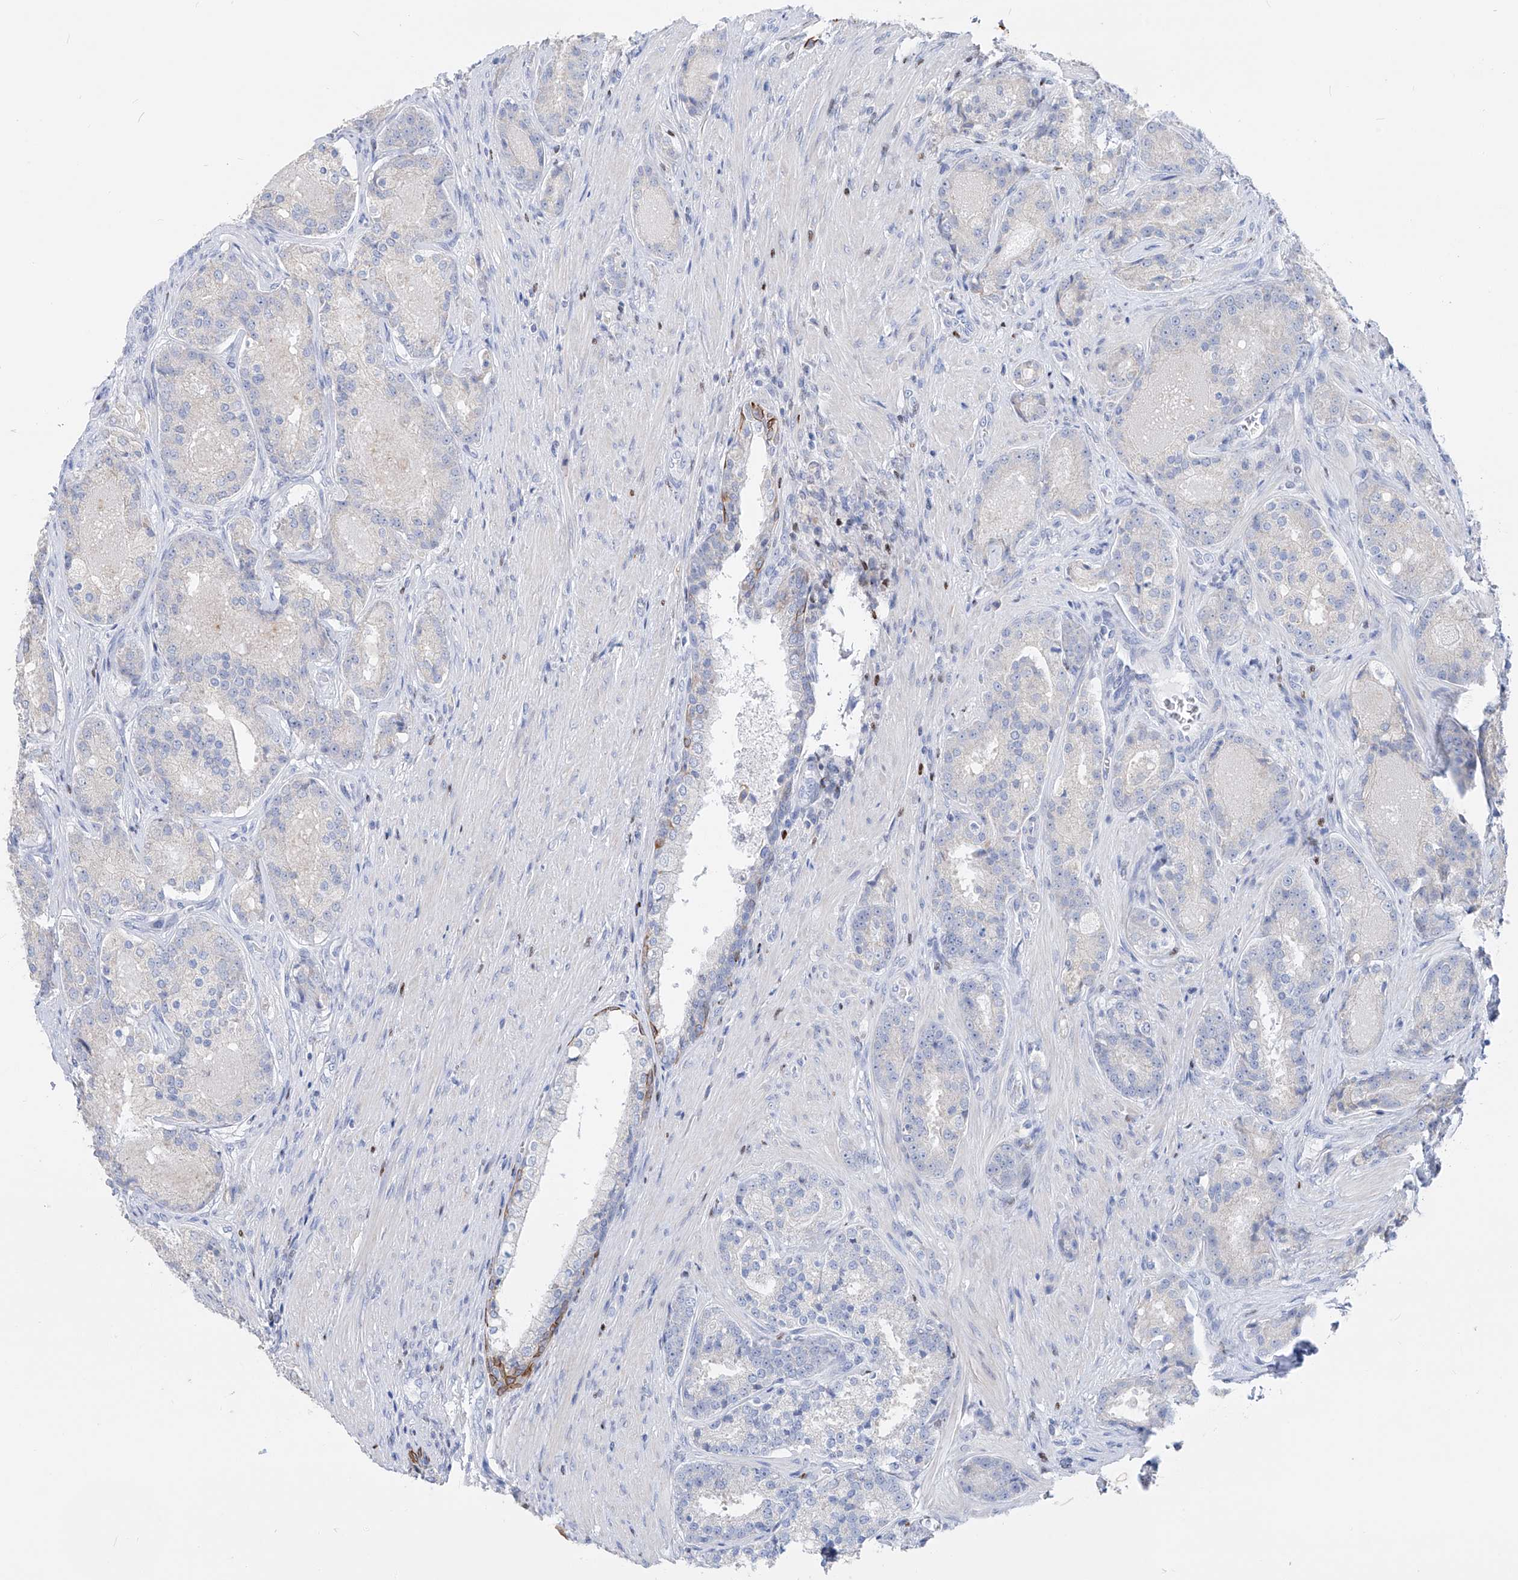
{"staining": {"intensity": "negative", "quantity": "none", "location": "none"}, "tissue": "prostate cancer", "cell_type": "Tumor cells", "image_type": "cancer", "snomed": [{"axis": "morphology", "description": "Adenocarcinoma, High grade"}, {"axis": "topography", "description": "Prostate"}], "caption": "The IHC photomicrograph has no significant expression in tumor cells of high-grade adenocarcinoma (prostate) tissue.", "gene": "FRS3", "patient": {"sex": "male", "age": 60}}